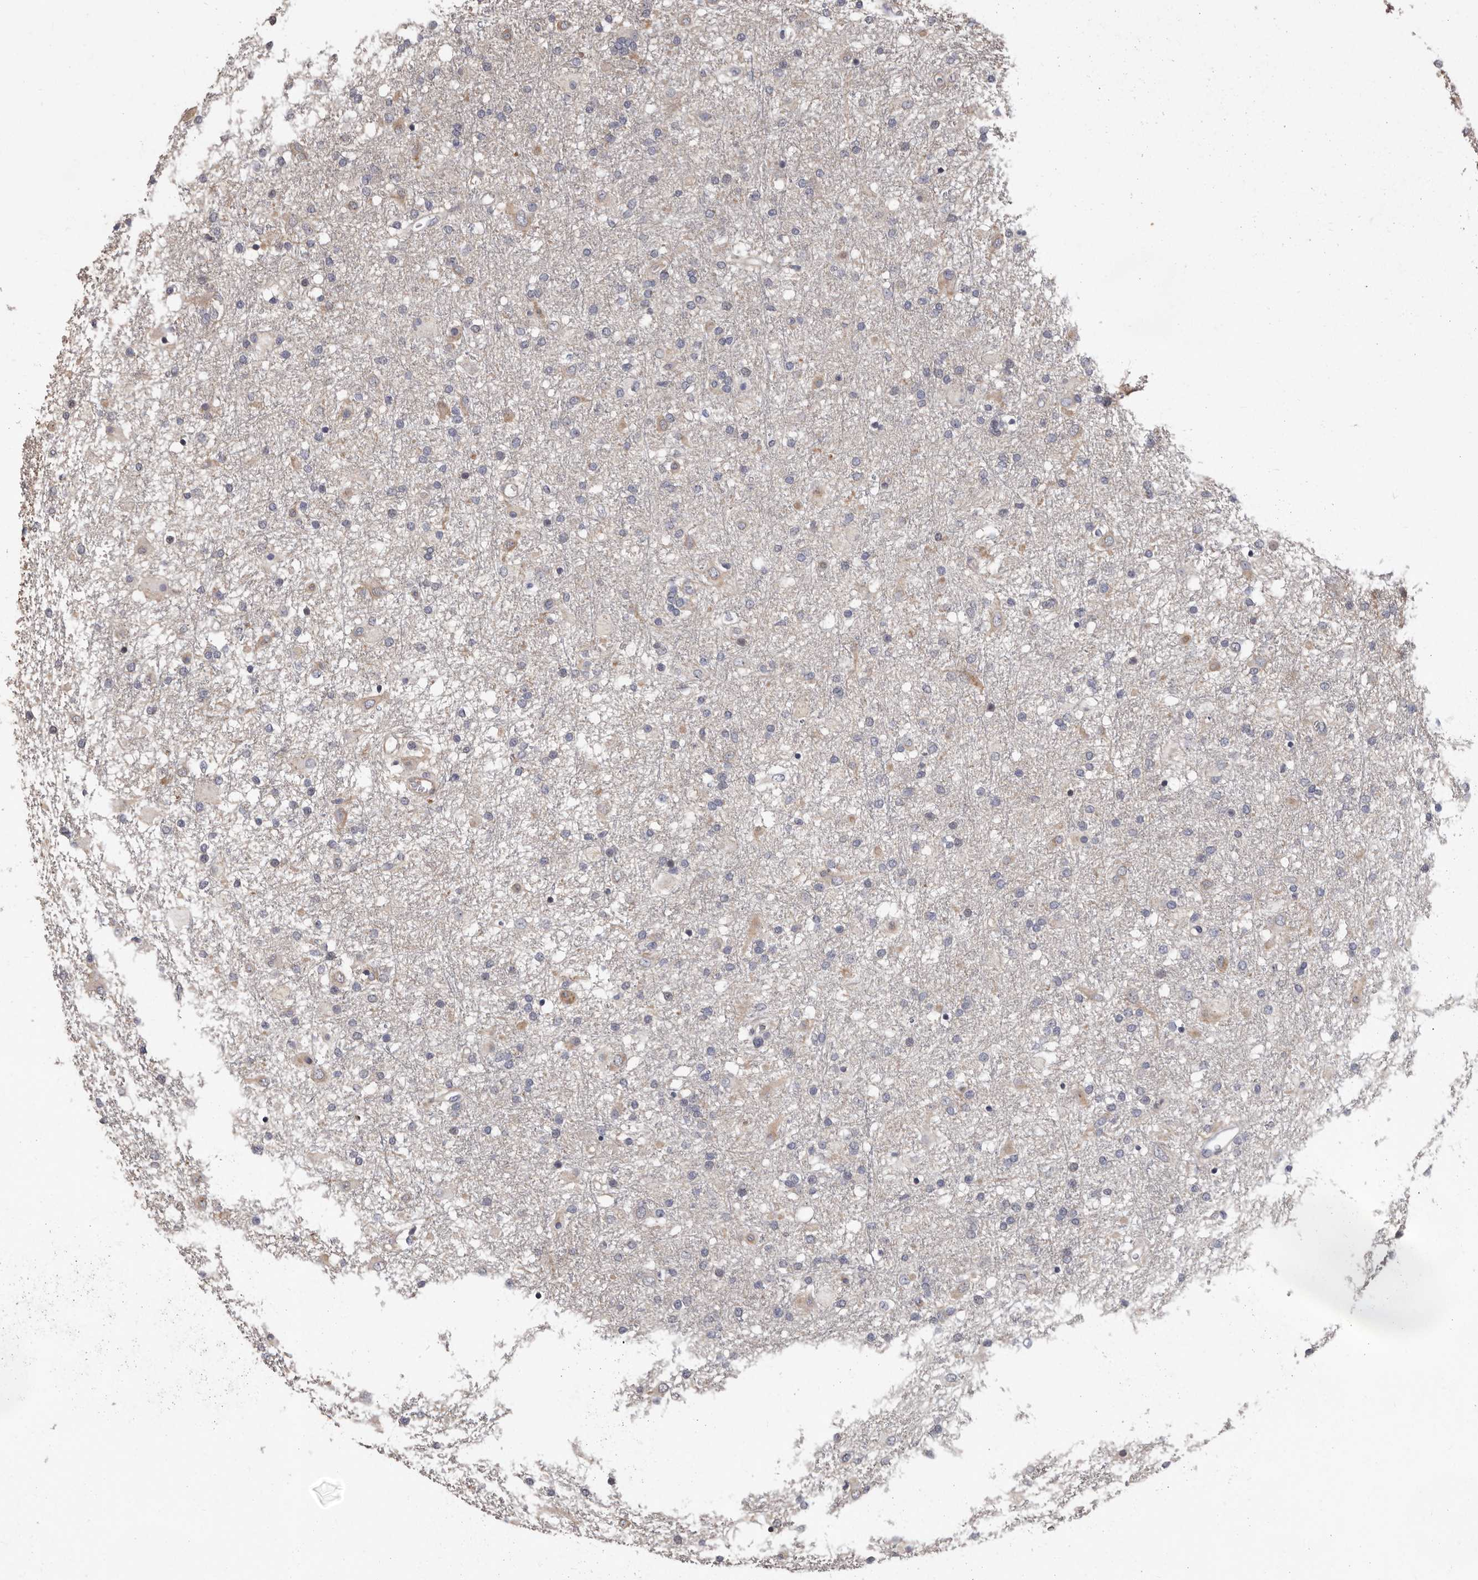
{"staining": {"intensity": "negative", "quantity": "none", "location": "none"}, "tissue": "glioma", "cell_type": "Tumor cells", "image_type": "cancer", "snomed": [{"axis": "morphology", "description": "Glioma, malignant, Low grade"}, {"axis": "topography", "description": "Brain"}], "caption": "Tumor cells show no significant expression in malignant glioma (low-grade).", "gene": "MRPL18", "patient": {"sex": "male", "age": 65}}